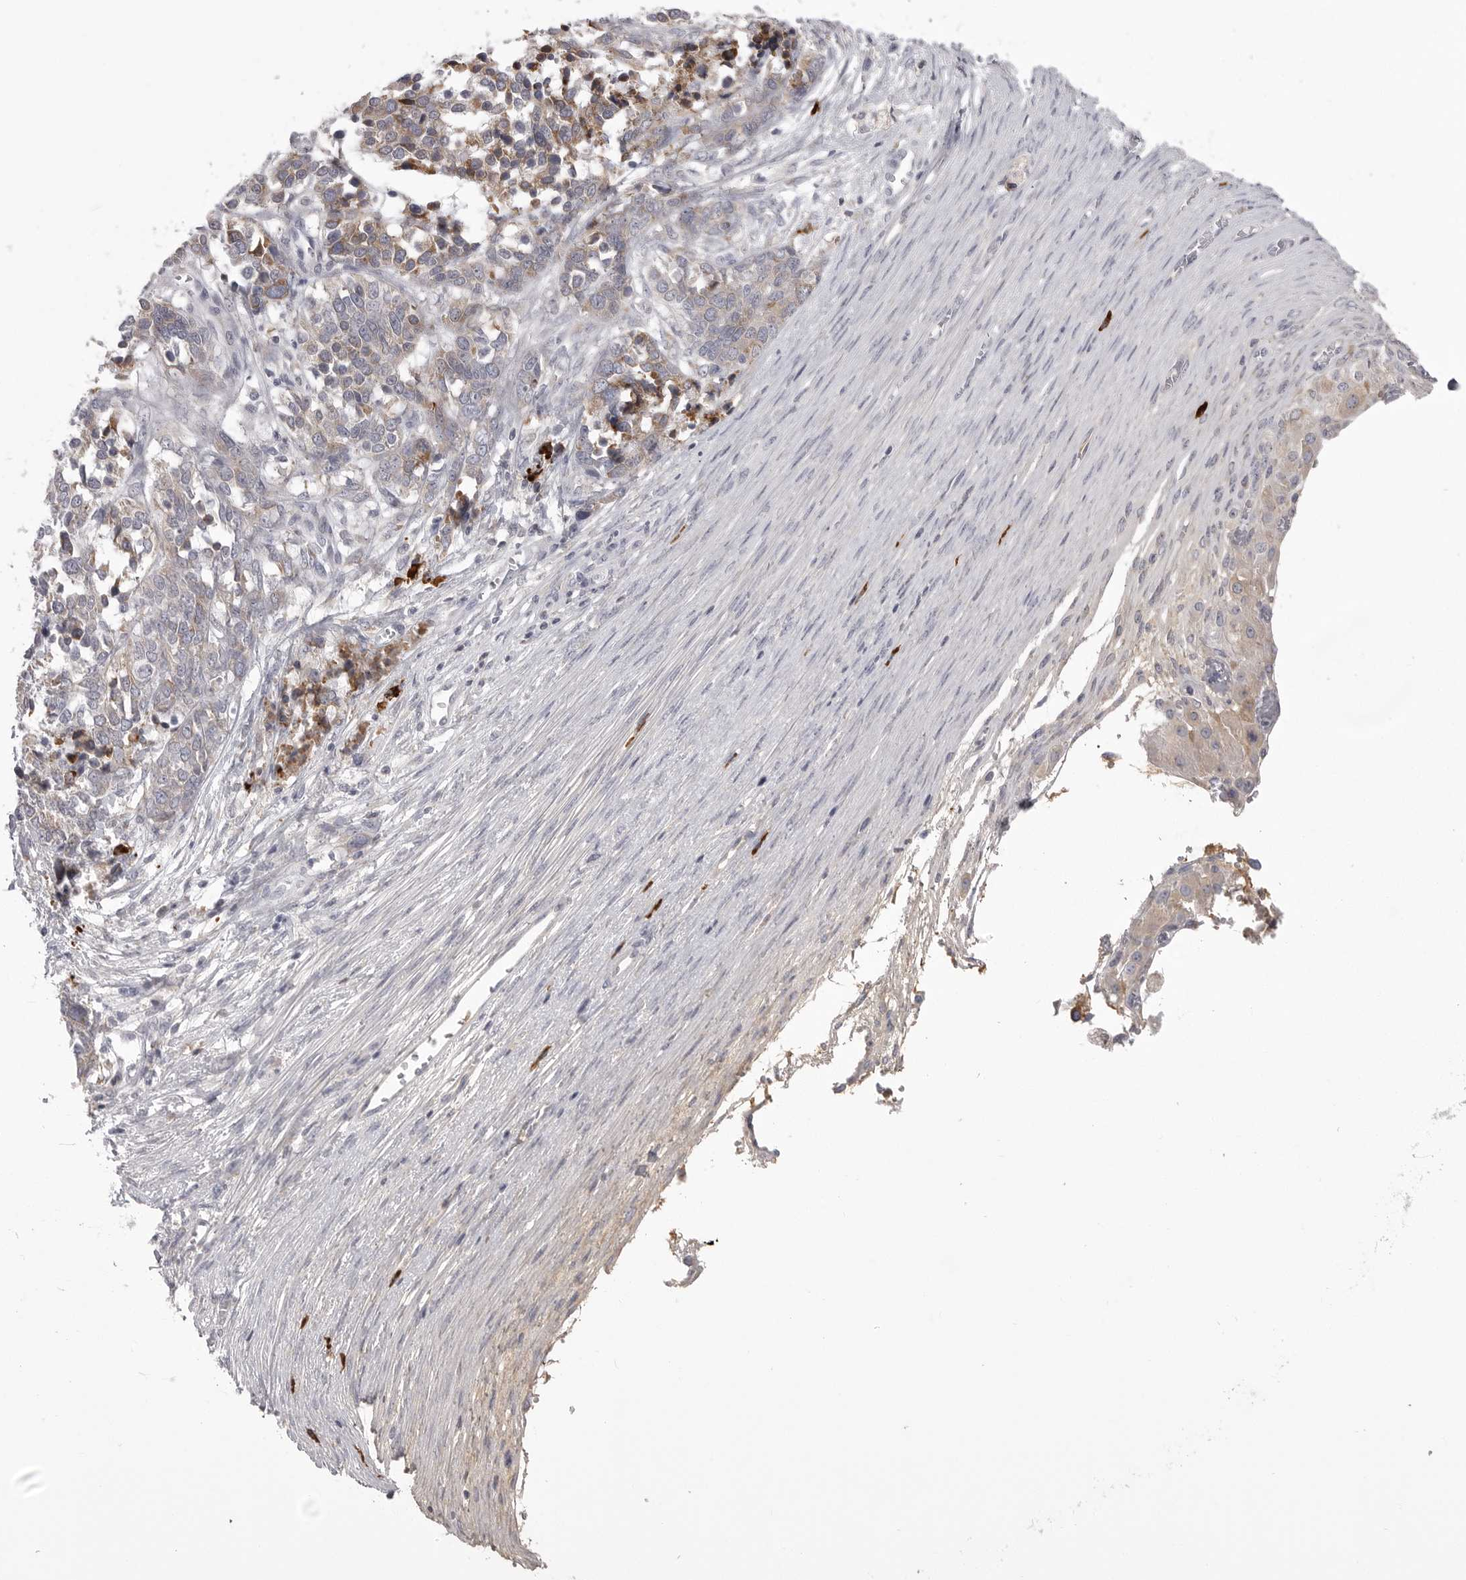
{"staining": {"intensity": "moderate", "quantity": "25%-75%", "location": "cytoplasmic/membranous"}, "tissue": "ovarian cancer", "cell_type": "Tumor cells", "image_type": "cancer", "snomed": [{"axis": "morphology", "description": "Cystadenocarcinoma, serous, NOS"}, {"axis": "topography", "description": "Ovary"}], "caption": "Ovarian cancer was stained to show a protein in brown. There is medium levels of moderate cytoplasmic/membranous staining in approximately 25%-75% of tumor cells.", "gene": "FKBP2", "patient": {"sex": "female", "age": 44}}